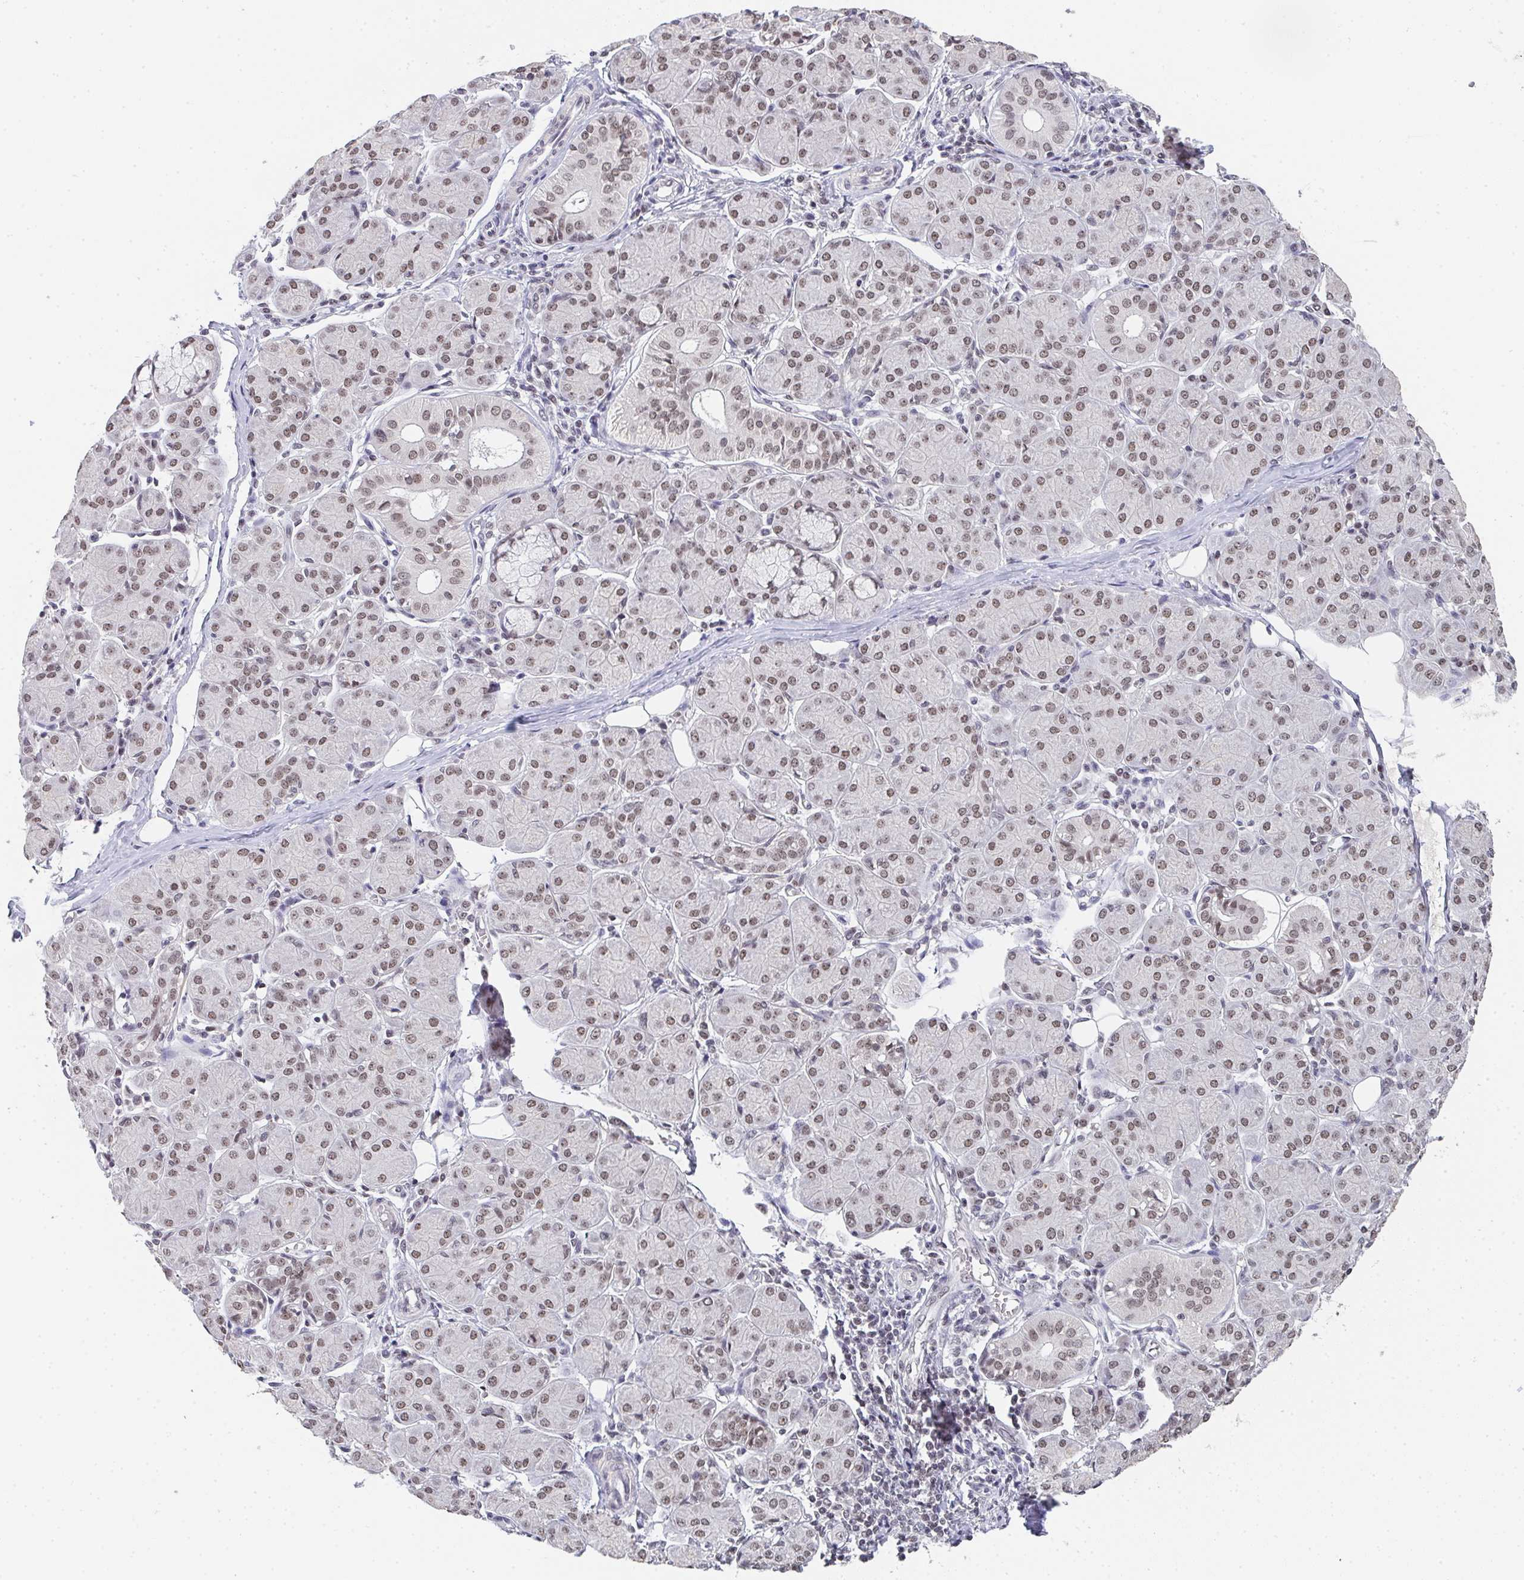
{"staining": {"intensity": "weak", "quantity": ">75%", "location": "nuclear"}, "tissue": "salivary gland", "cell_type": "Glandular cells", "image_type": "normal", "snomed": [{"axis": "morphology", "description": "Normal tissue, NOS"}, {"axis": "morphology", "description": "Inflammation, NOS"}, {"axis": "topography", "description": "Lymph node"}, {"axis": "topography", "description": "Salivary gland"}], "caption": "Weak nuclear protein expression is present in about >75% of glandular cells in salivary gland. (Brightfield microscopy of DAB IHC at high magnification).", "gene": "DKC1", "patient": {"sex": "male", "age": 3}}